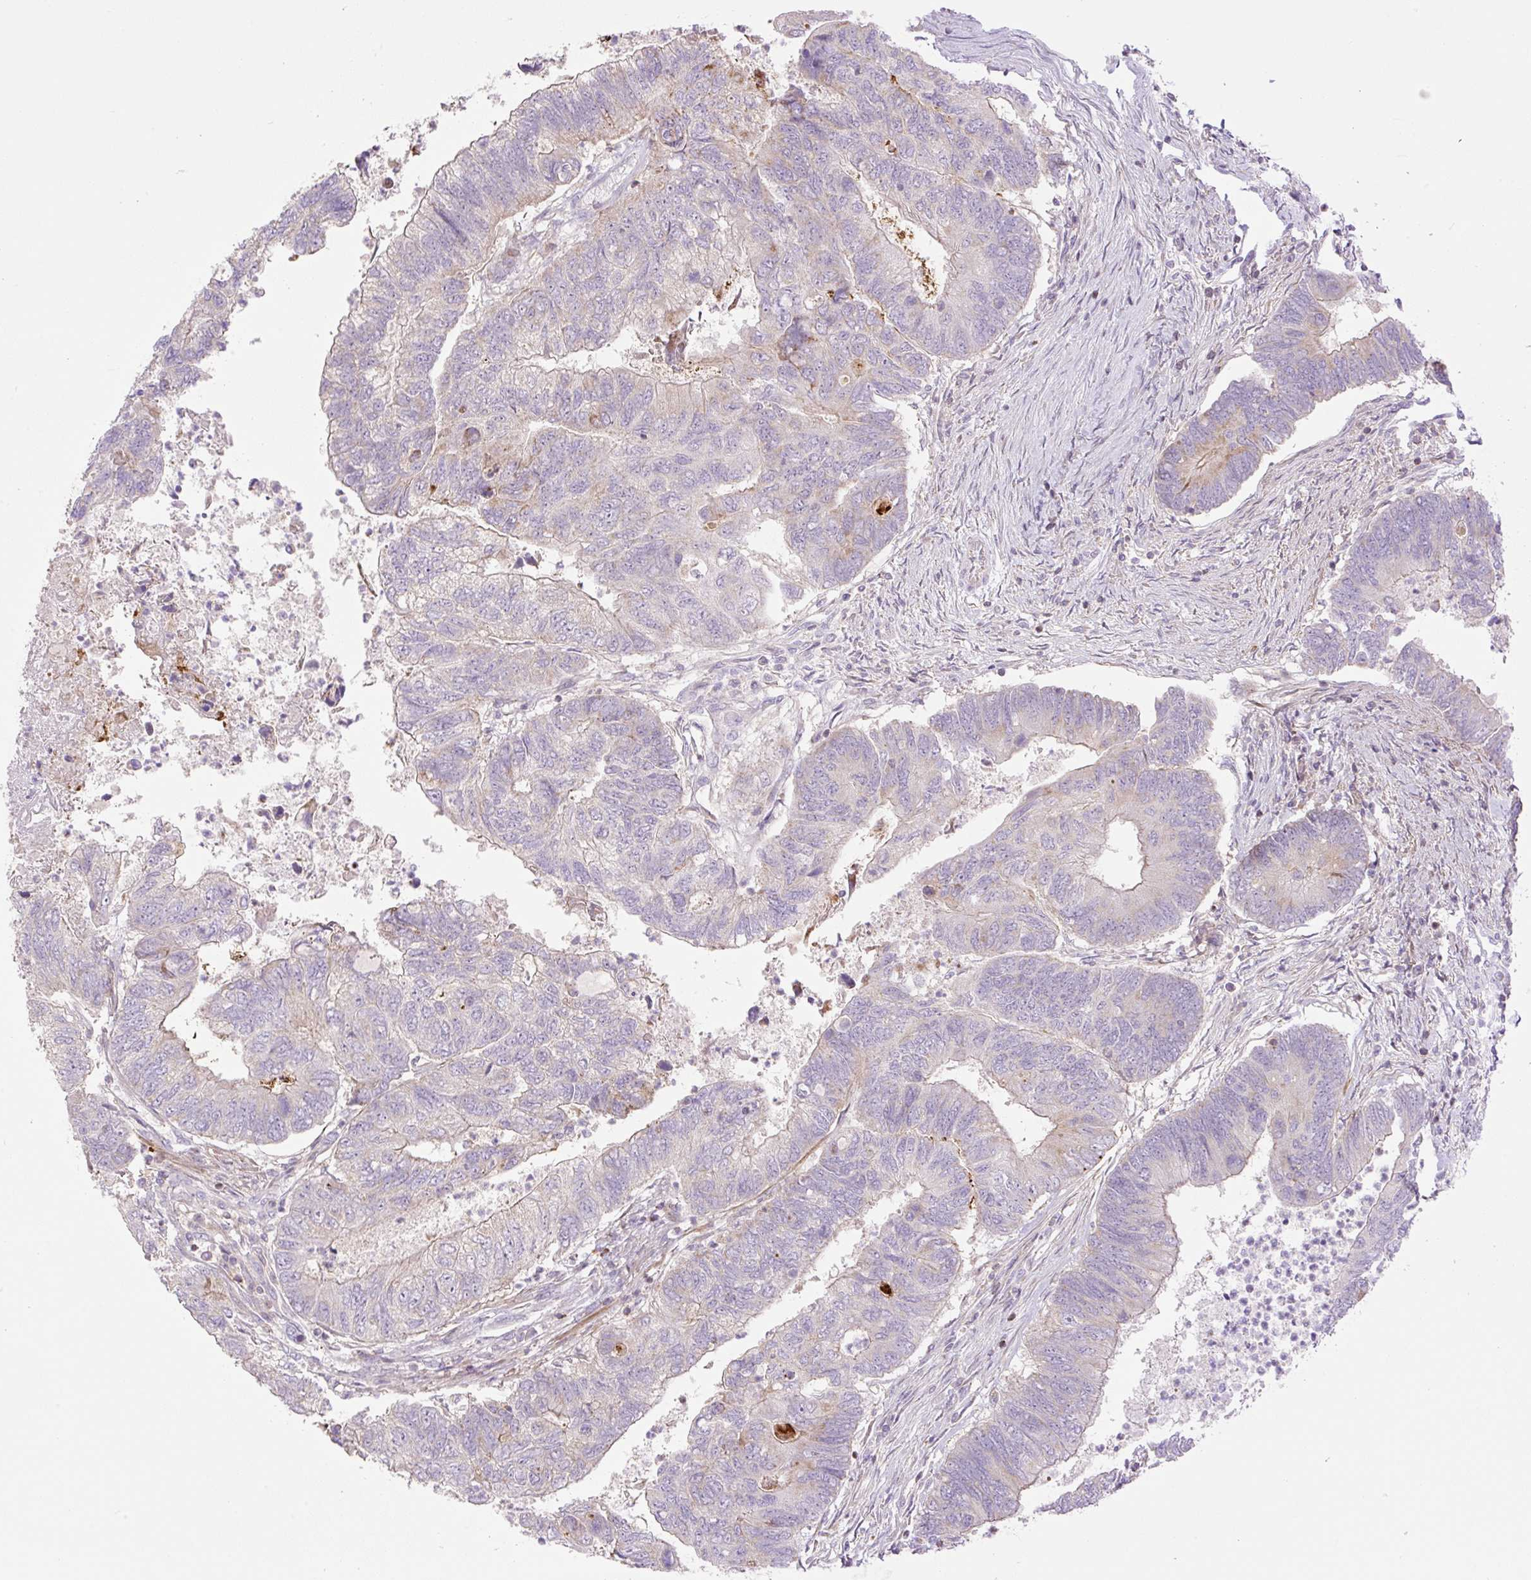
{"staining": {"intensity": "moderate", "quantity": "<25%", "location": "cytoplasmic/membranous"}, "tissue": "colorectal cancer", "cell_type": "Tumor cells", "image_type": "cancer", "snomed": [{"axis": "morphology", "description": "Adenocarcinoma, NOS"}, {"axis": "topography", "description": "Colon"}], "caption": "This is an image of immunohistochemistry staining of colorectal cancer, which shows moderate expression in the cytoplasmic/membranous of tumor cells.", "gene": "VPS25", "patient": {"sex": "female", "age": 67}}